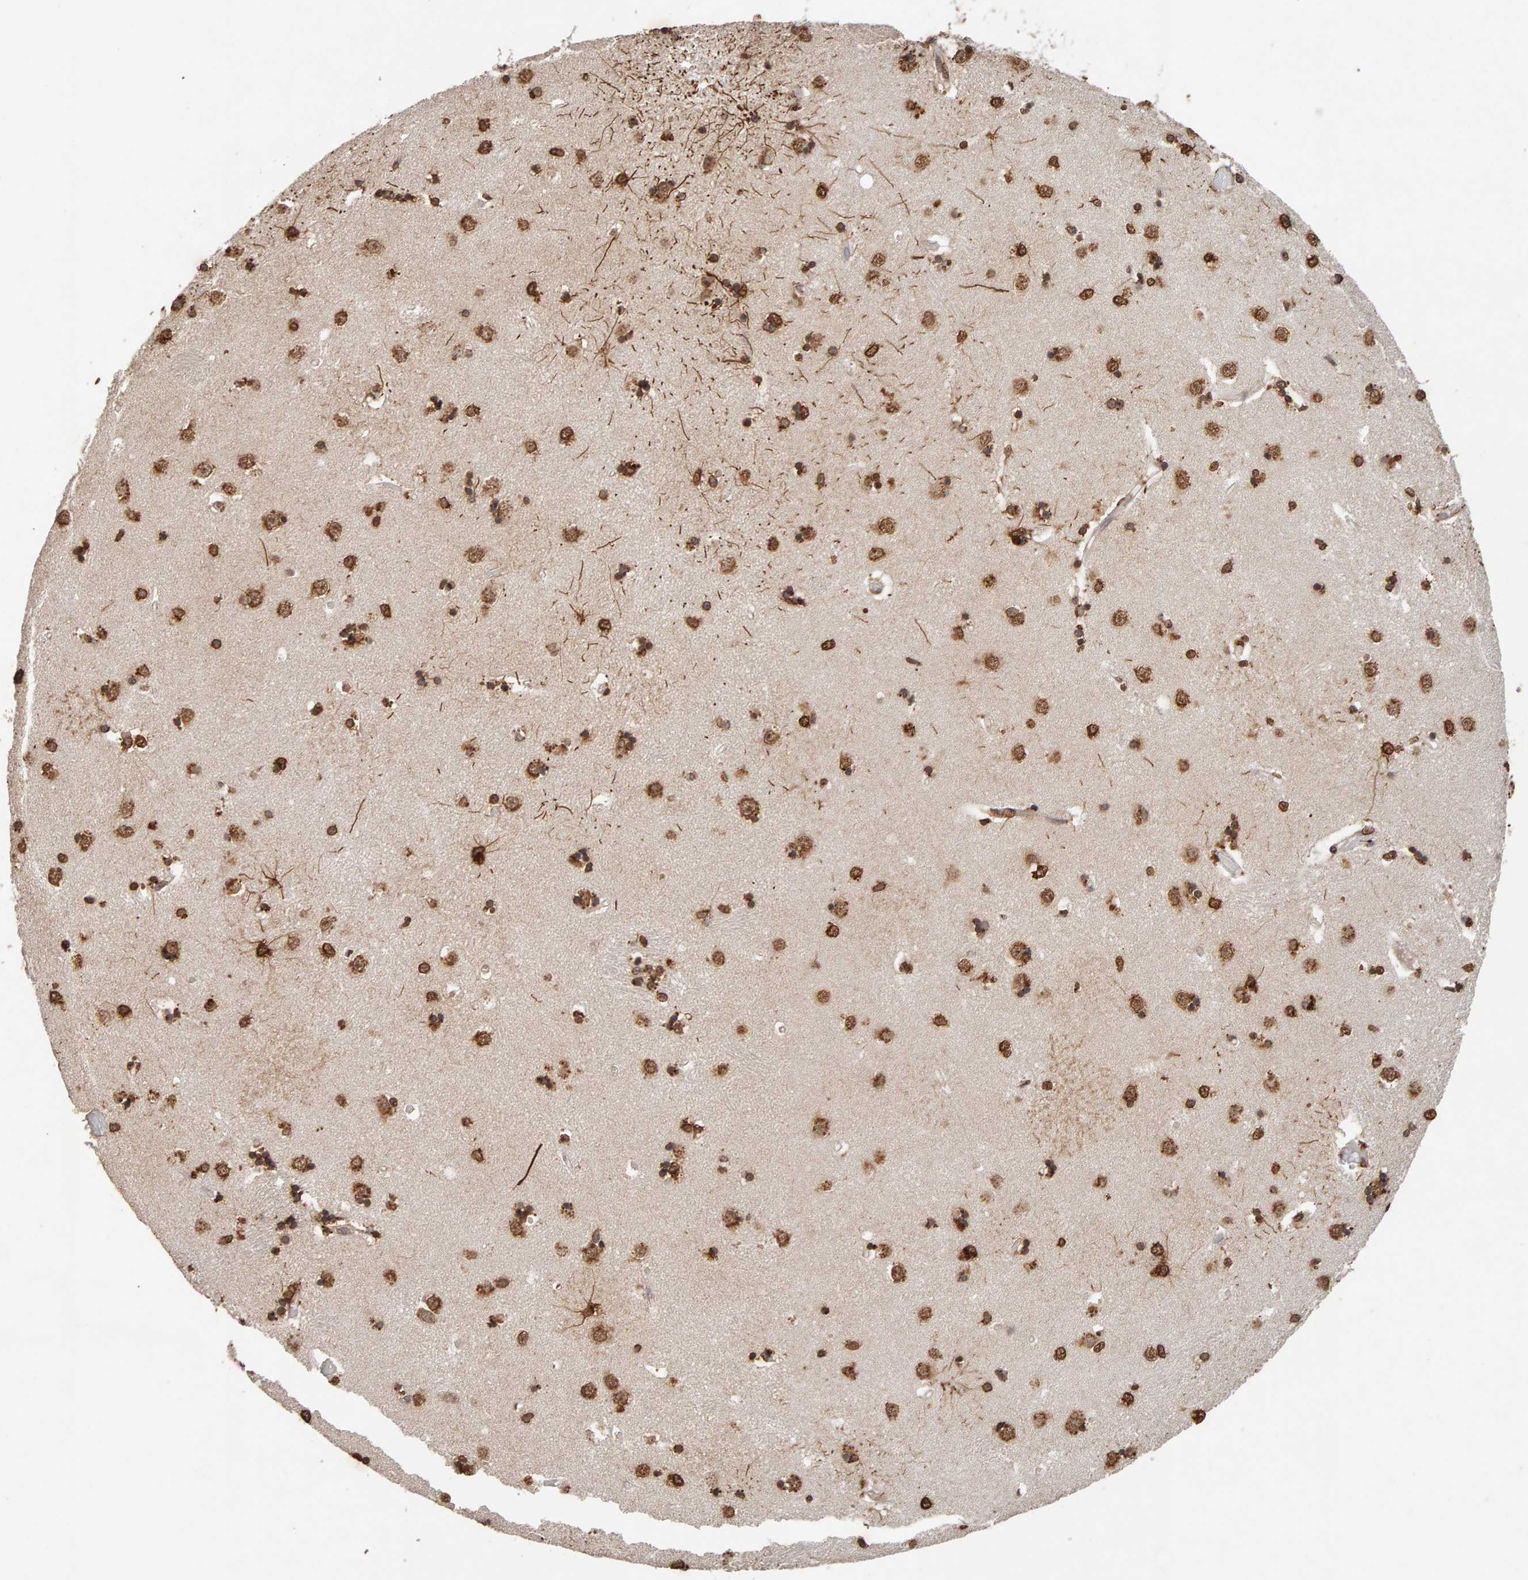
{"staining": {"intensity": "strong", "quantity": ">75%", "location": "cytoplasmic/membranous,nuclear"}, "tissue": "caudate", "cell_type": "Glial cells", "image_type": "normal", "snomed": [{"axis": "morphology", "description": "Normal tissue, NOS"}, {"axis": "topography", "description": "Lateral ventricle wall"}], "caption": "Protein expression analysis of unremarkable human caudate reveals strong cytoplasmic/membranous,nuclear expression in about >75% of glial cells.", "gene": "DNAJB5", "patient": {"sex": "male", "age": 45}}